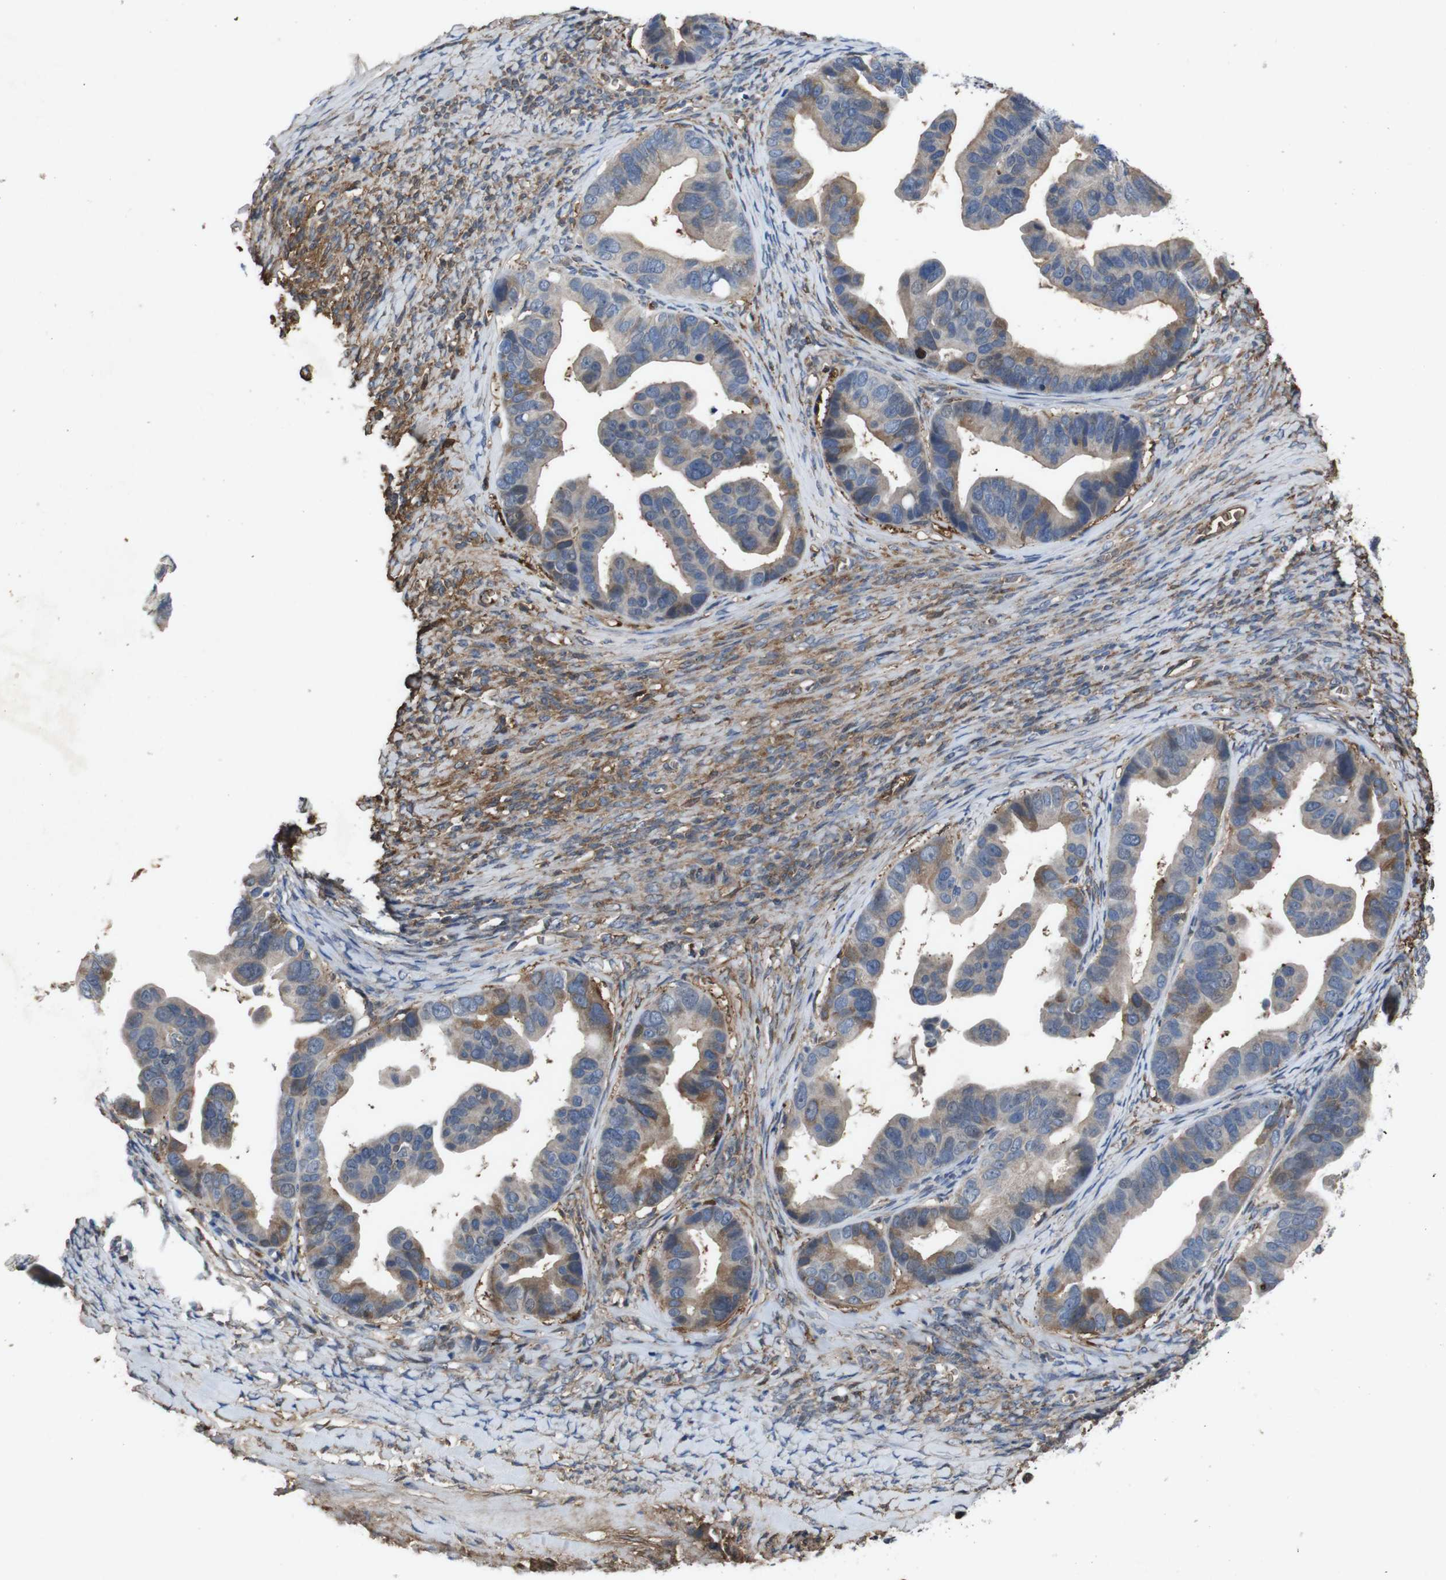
{"staining": {"intensity": "moderate", "quantity": "<25%", "location": "cytoplasmic/membranous"}, "tissue": "ovarian cancer", "cell_type": "Tumor cells", "image_type": "cancer", "snomed": [{"axis": "morphology", "description": "Cystadenocarcinoma, serous, NOS"}, {"axis": "topography", "description": "Ovary"}], "caption": "This histopathology image demonstrates ovarian serous cystadenocarcinoma stained with IHC to label a protein in brown. The cytoplasmic/membranous of tumor cells show moderate positivity for the protein. Nuclei are counter-stained blue.", "gene": "SPTB", "patient": {"sex": "female", "age": 56}}